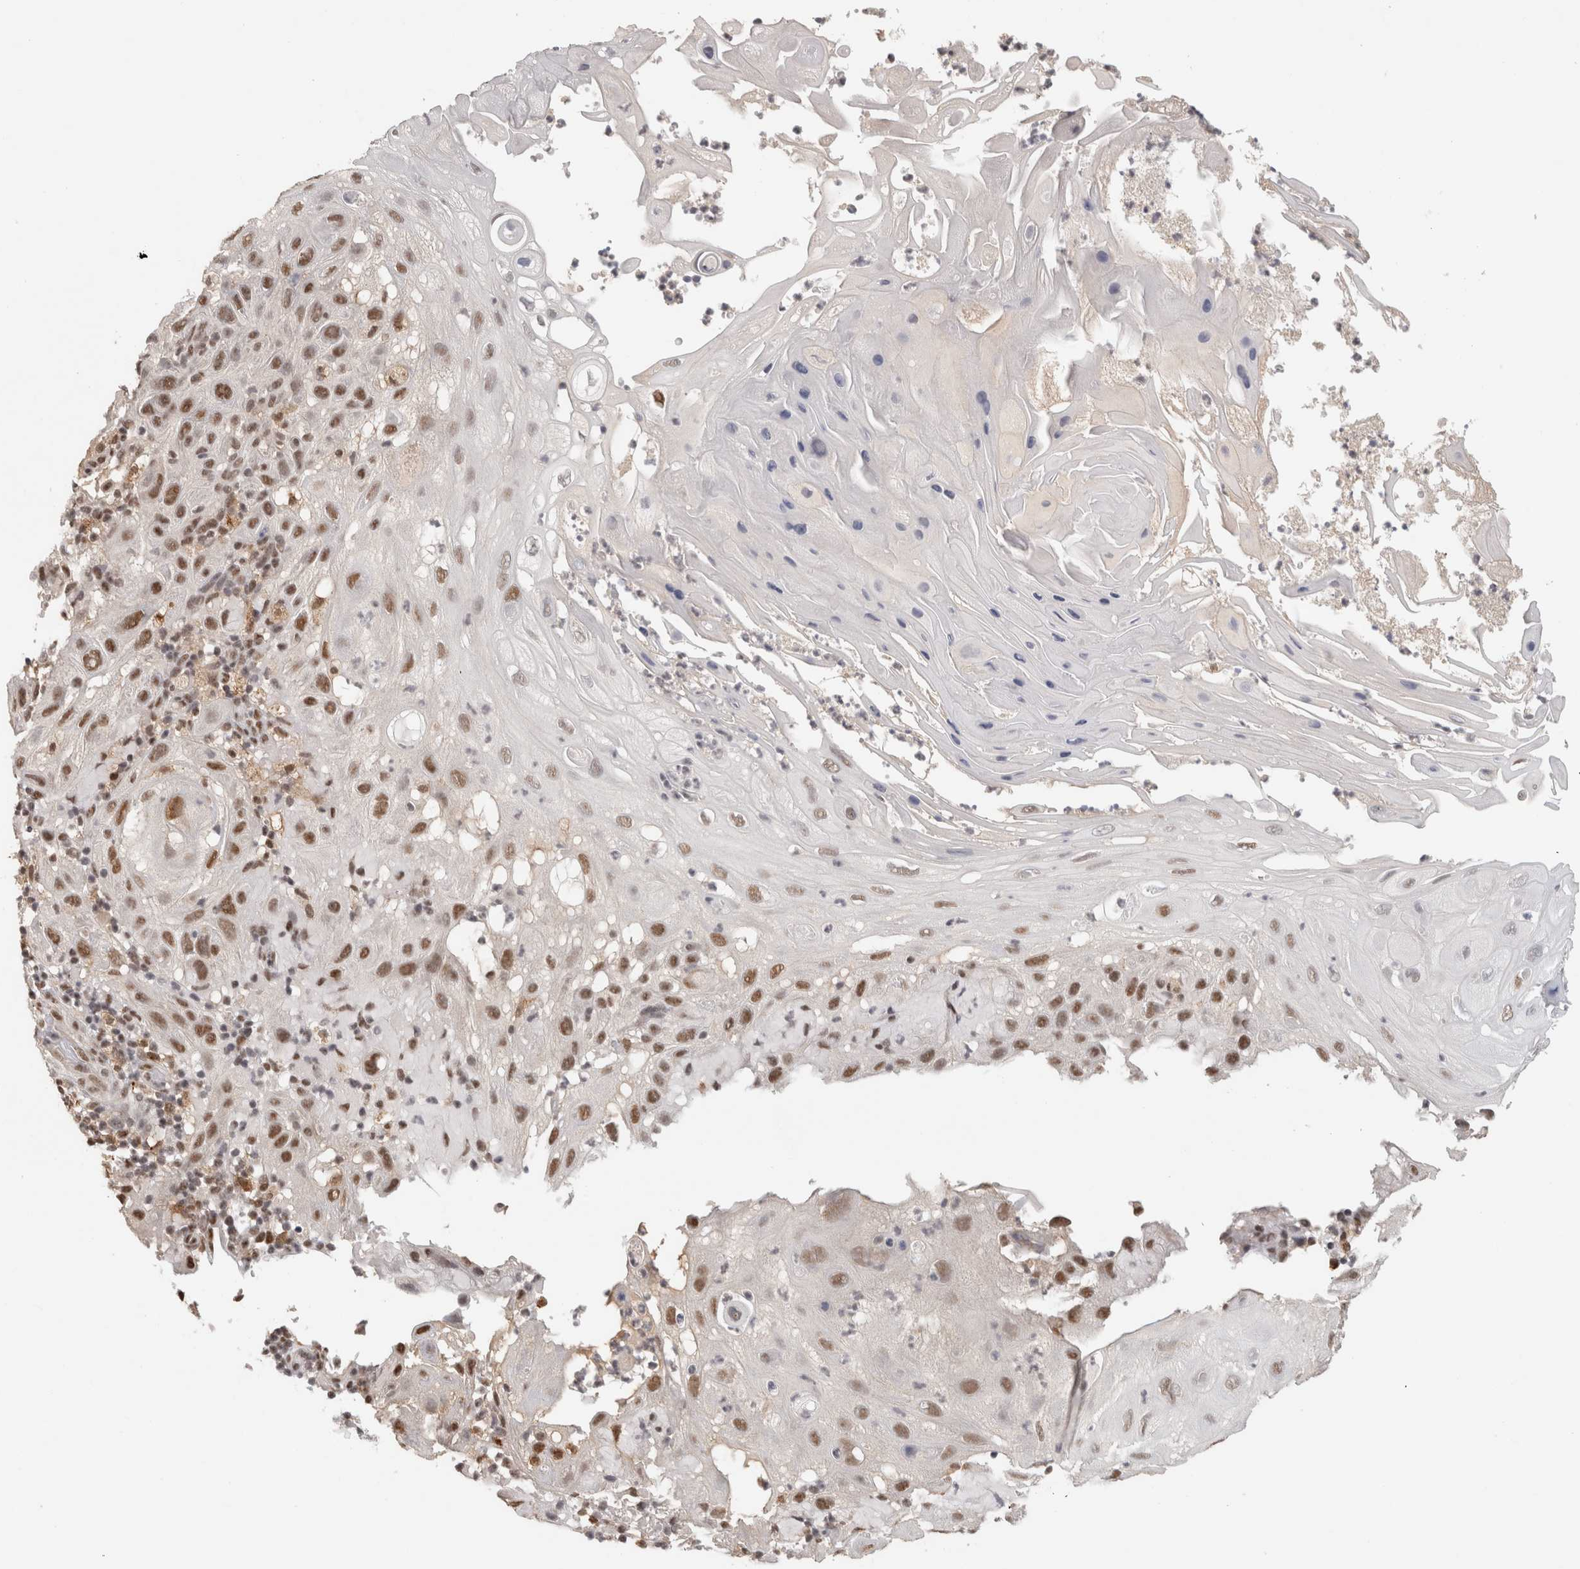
{"staining": {"intensity": "moderate", "quantity": ">75%", "location": "nuclear"}, "tissue": "skin cancer", "cell_type": "Tumor cells", "image_type": "cancer", "snomed": [{"axis": "morphology", "description": "Squamous cell carcinoma, NOS"}, {"axis": "topography", "description": "Skin"}], "caption": "High-magnification brightfield microscopy of skin cancer stained with DAB (brown) and counterstained with hematoxylin (blue). tumor cells exhibit moderate nuclear expression is appreciated in about>75% of cells. The protein of interest is stained brown, and the nuclei are stained in blue (DAB IHC with brightfield microscopy, high magnification).", "gene": "ZNF830", "patient": {"sex": "female", "age": 96}}